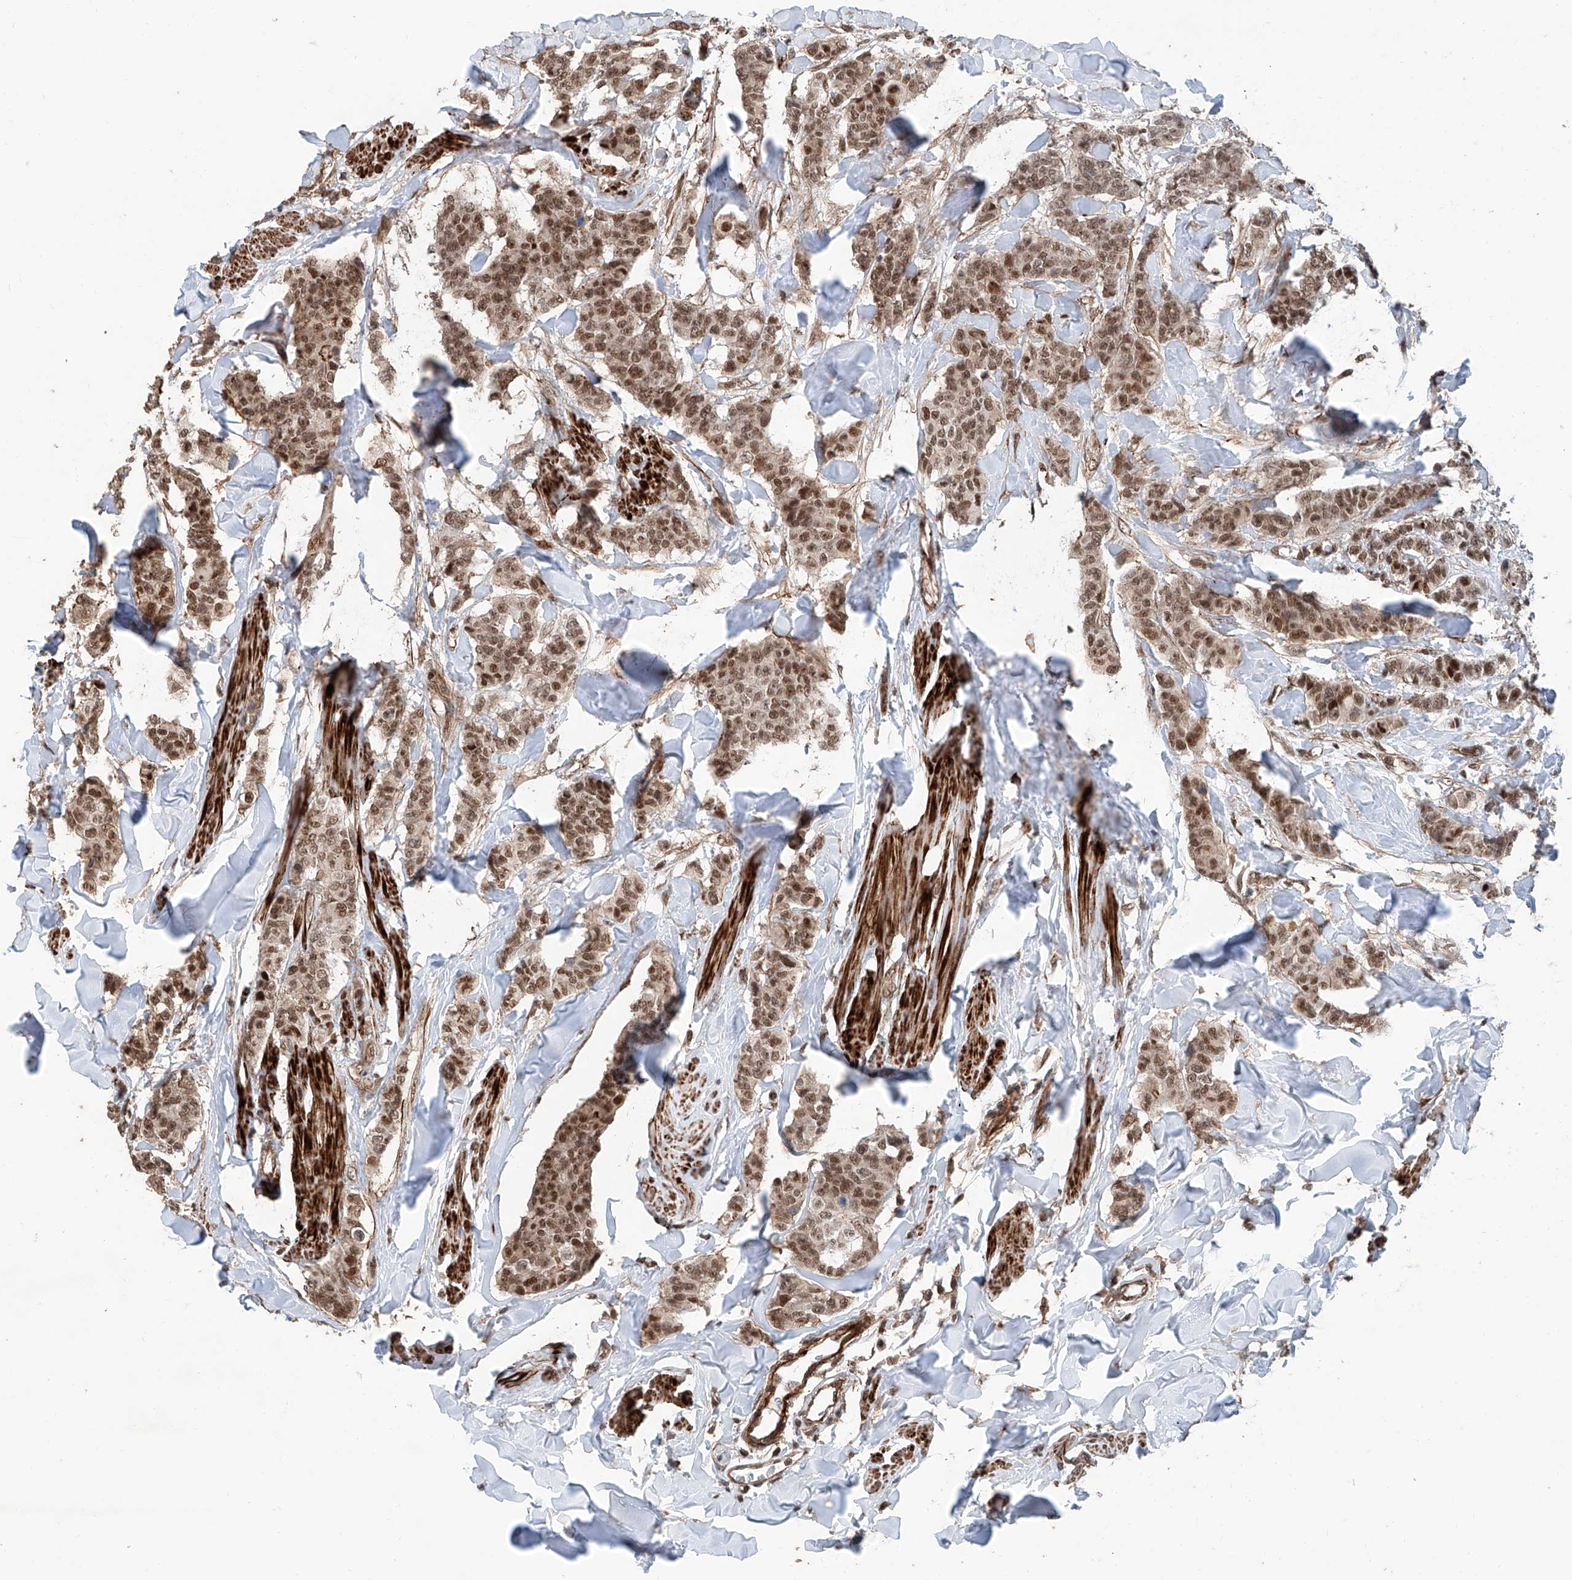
{"staining": {"intensity": "moderate", "quantity": ">75%", "location": "nuclear"}, "tissue": "breast cancer", "cell_type": "Tumor cells", "image_type": "cancer", "snomed": [{"axis": "morphology", "description": "Duct carcinoma"}, {"axis": "topography", "description": "Breast"}], "caption": "Protein expression analysis of human breast intraductal carcinoma reveals moderate nuclear positivity in approximately >75% of tumor cells.", "gene": "SDE2", "patient": {"sex": "female", "age": 40}}